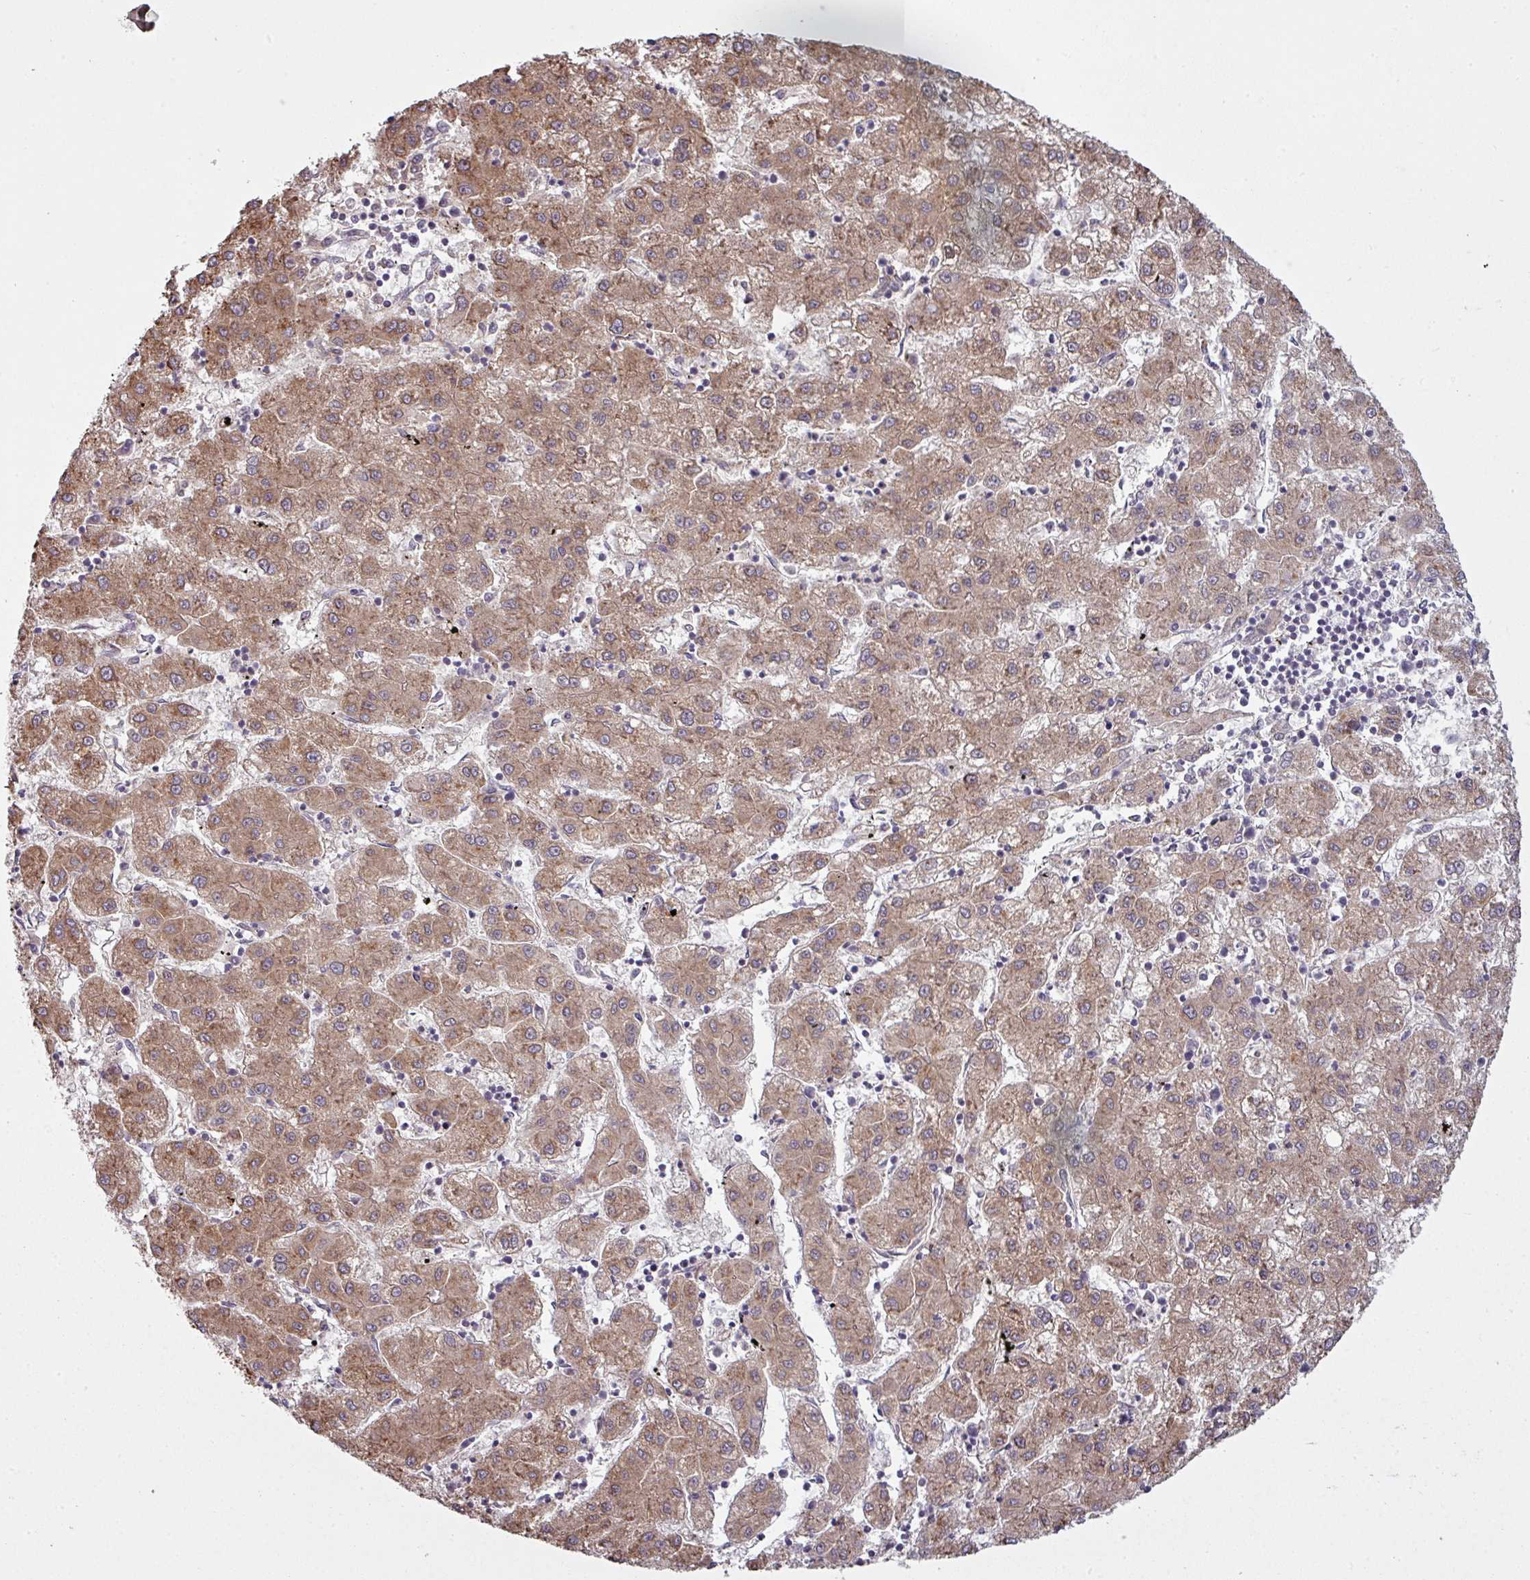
{"staining": {"intensity": "moderate", "quantity": ">75%", "location": "cytoplasmic/membranous"}, "tissue": "liver cancer", "cell_type": "Tumor cells", "image_type": "cancer", "snomed": [{"axis": "morphology", "description": "Carcinoma, Hepatocellular, NOS"}, {"axis": "topography", "description": "Liver"}], "caption": "Immunohistochemical staining of hepatocellular carcinoma (liver) shows medium levels of moderate cytoplasmic/membranous expression in approximately >75% of tumor cells.", "gene": "SNRNP25", "patient": {"sex": "male", "age": 72}}